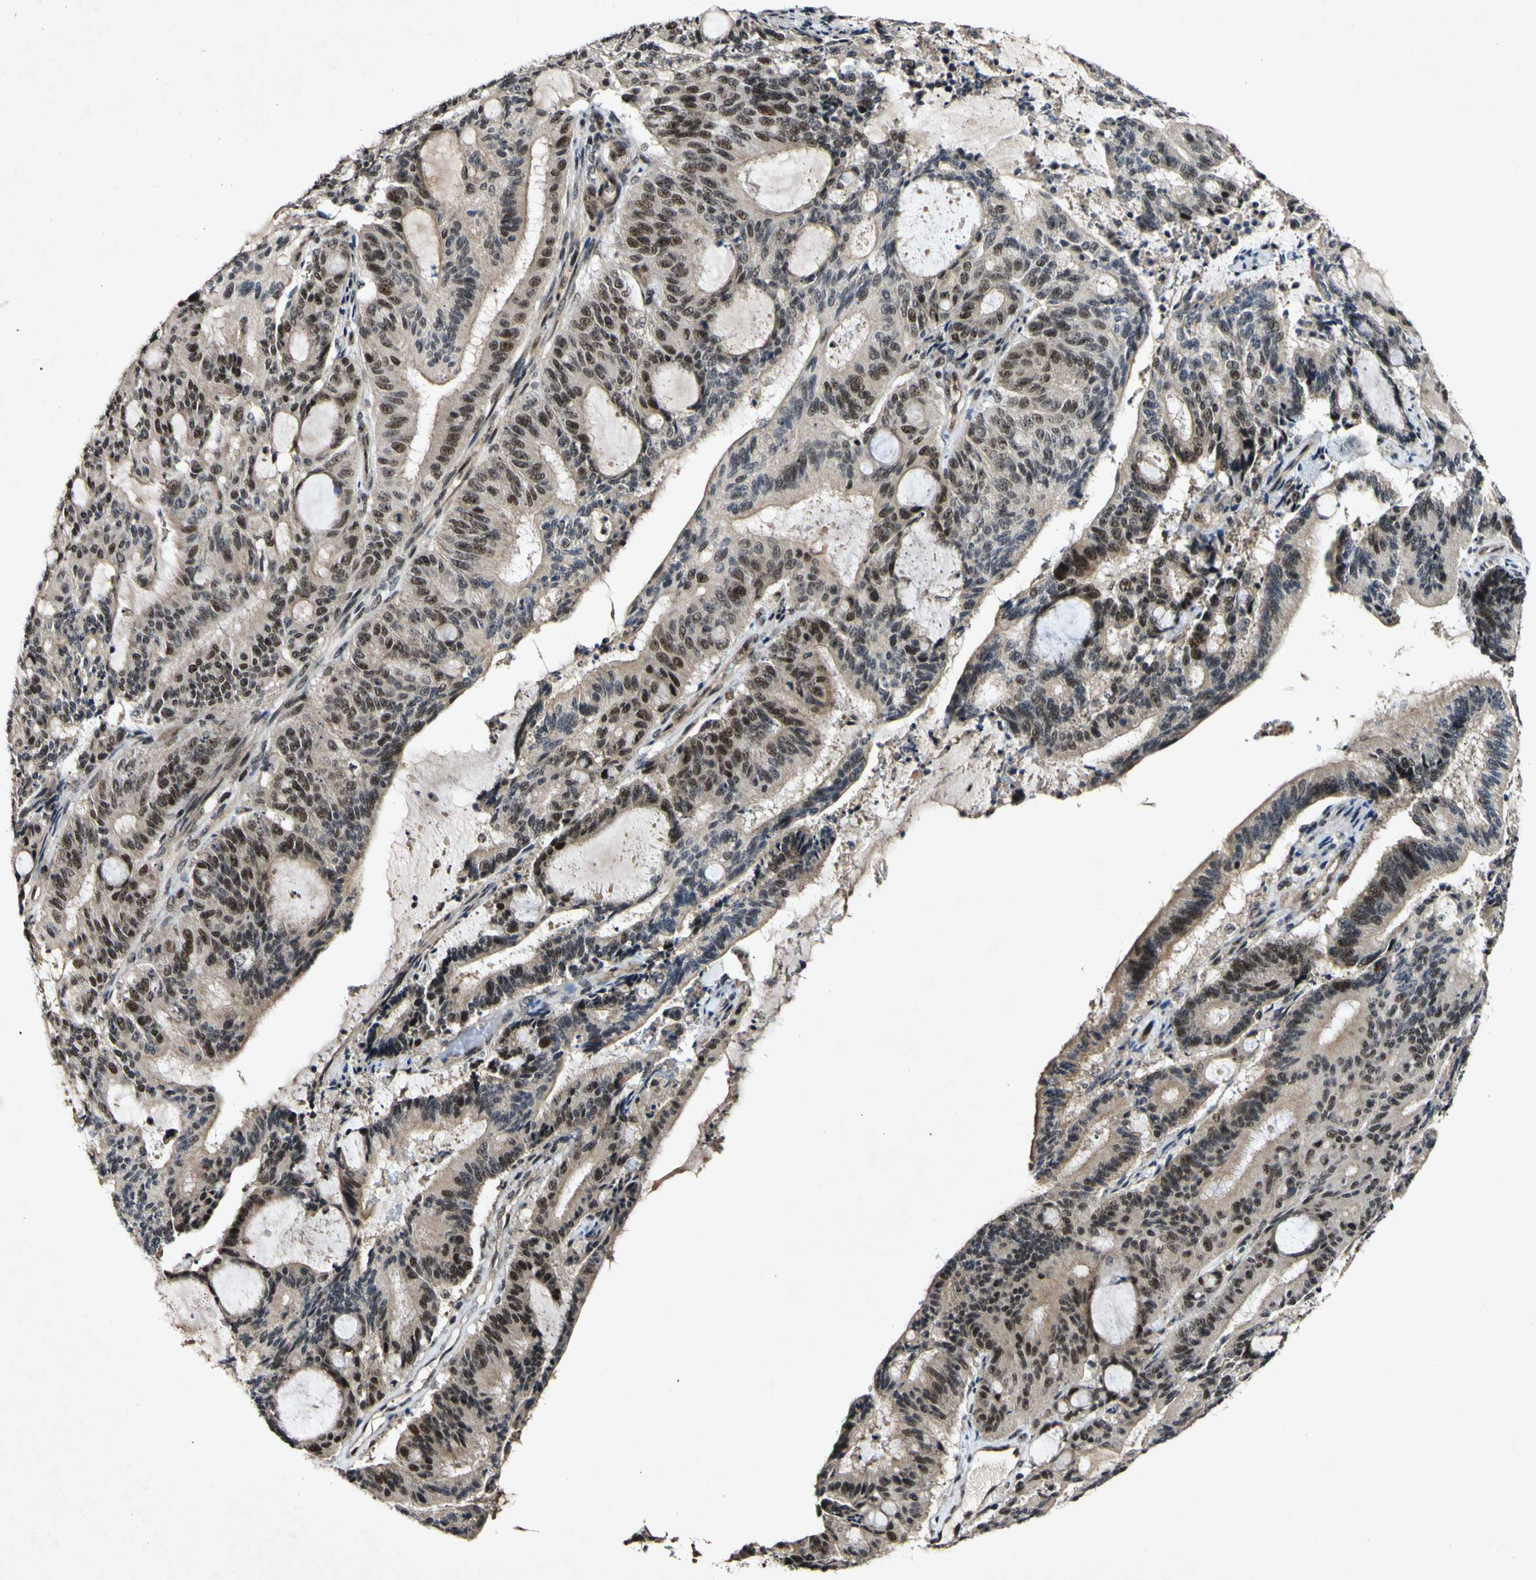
{"staining": {"intensity": "moderate", "quantity": ">75%", "location": "nuclear"}, "tissue": "liver cancer", "cell_type": "Tumor cells", "image_type": "cancer", "snomed": [{"axis": "morphology", "description": "Cholangiocarcinoma"}, {"axis": "topography", "description": "Liver"}], "caption": "Immunohistochemical staining of human cholangiocarcinoma (liver) reveals moderate nuclear protein staining in approximately >75% of tumor cells. The staining was performed using DAB, with brown indicating positive protein expression. Nuclei are stained blue with hematoxylin.", "gene": "POLR2F", "patient": {"sex": "female", "age": 73}}